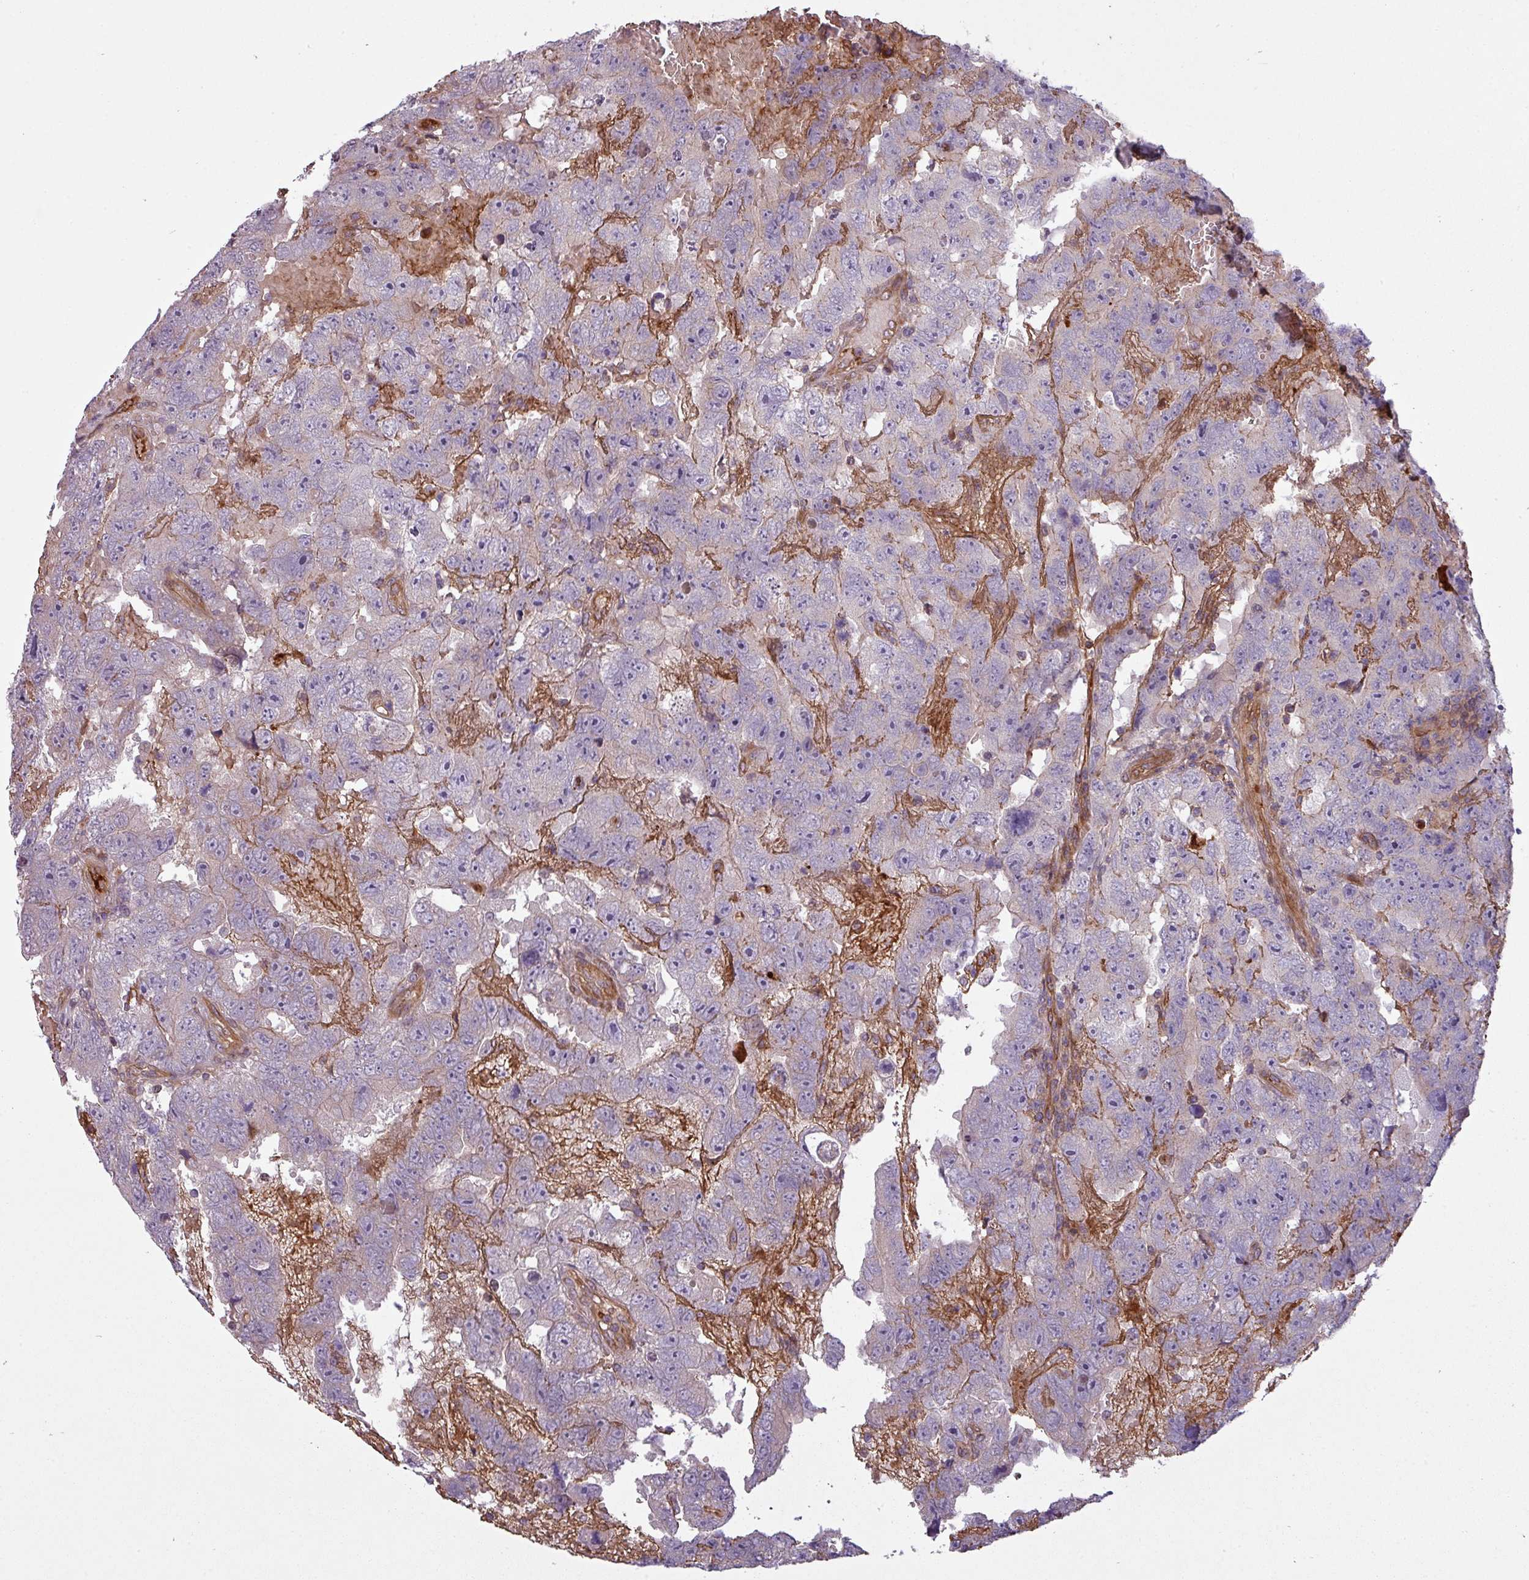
{"staining": {"intensity": "negative", "quantity": "none", "location": "none"}, "tissue": "testis cancer", "cell_type": "Tumor cells", "image_type": "cancer", "snomed": [{"axis": "morphology", "description": "Carcinoma, Embryonal, NOS"}, {"axis": "topography", "description": "Testis"}], "caption": "Immunohistochemistry image of neoplastic tissue: embryonal carcinoma (testis) stained with DAB shows no significant protein expression in tumor cells. (Stains: DAB (3,3'-diaminobenzidine) IHC with hematoxylin counter stain, Microscopy: brightfield microscopy at high magnification).", "gene": "SNRNP25", "patient": {"sex": "male", "age": 45}}